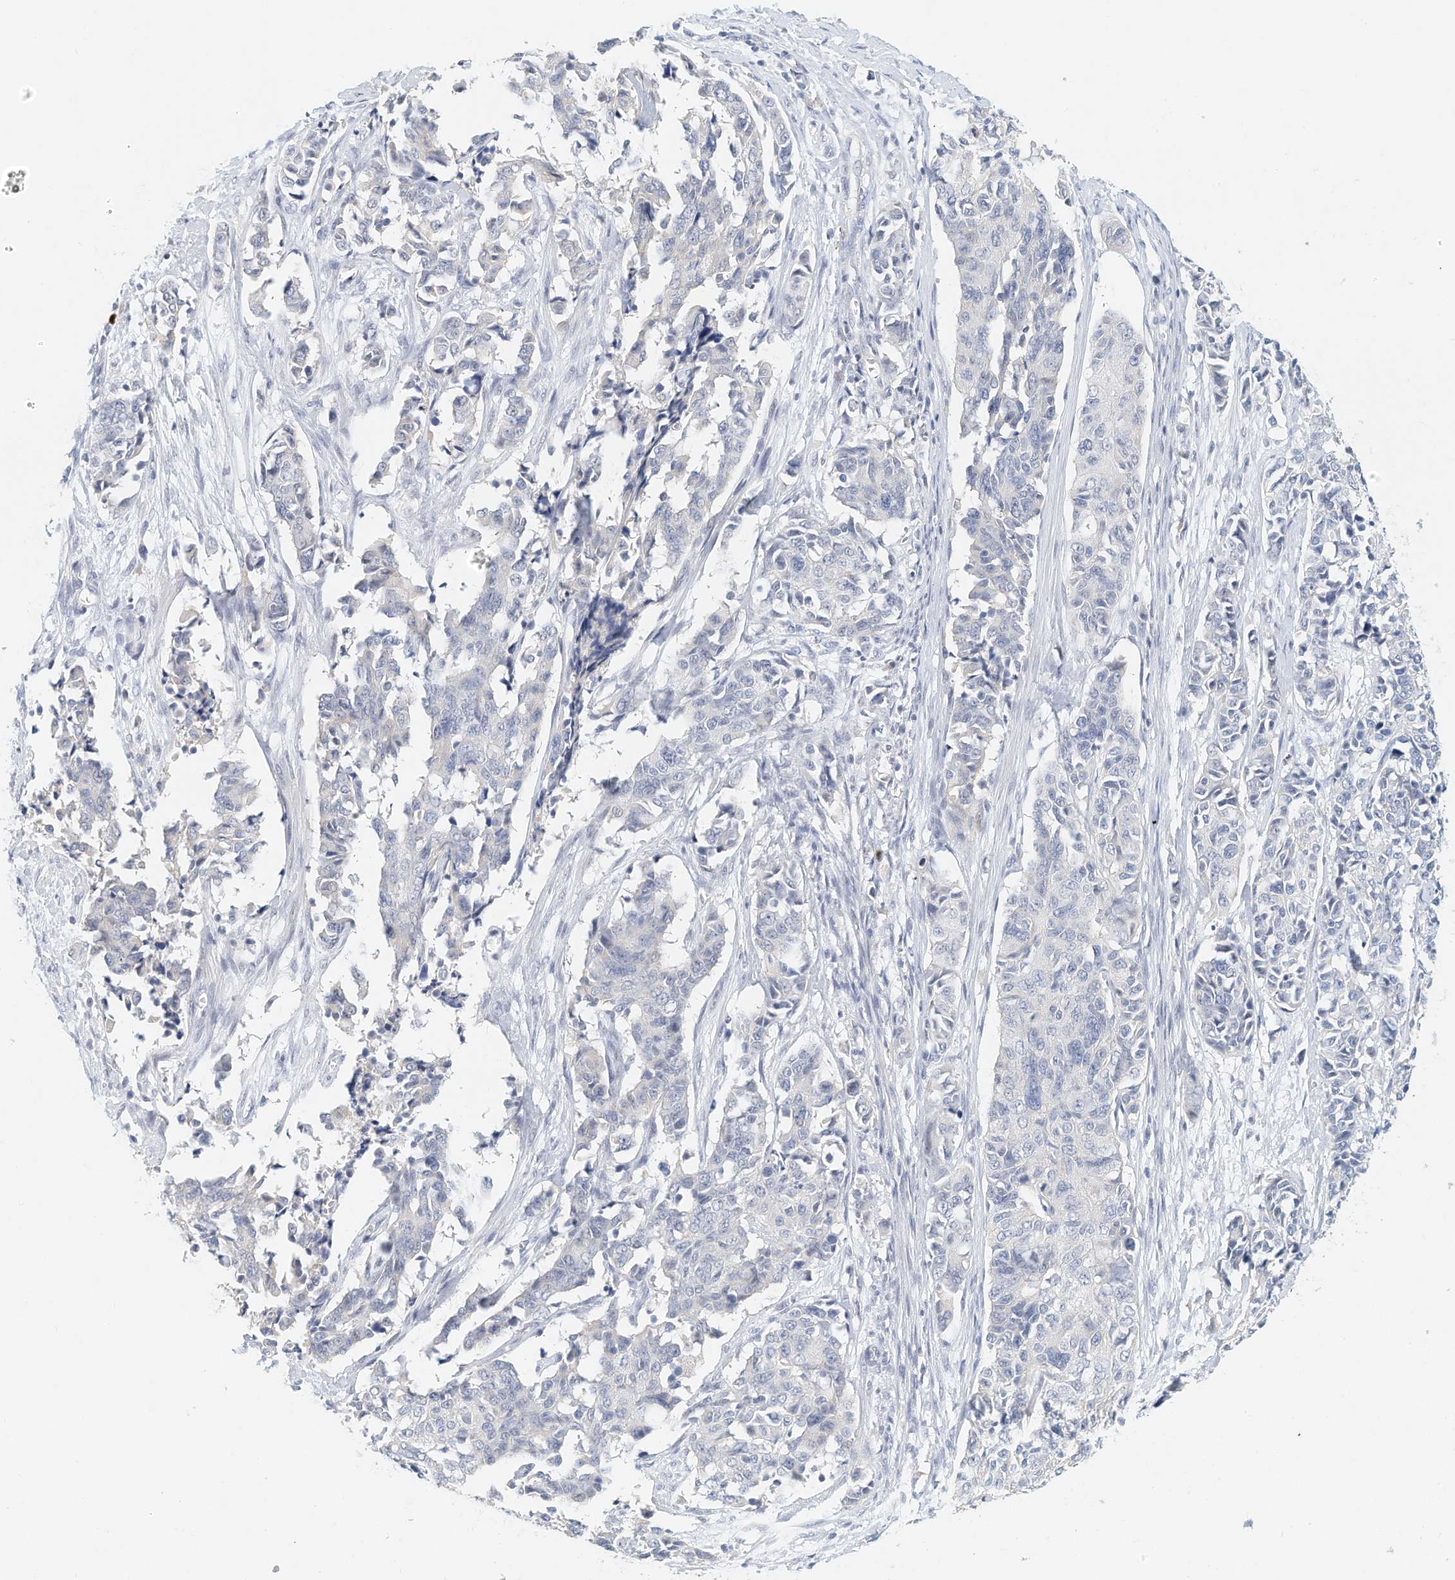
{"staining": {"intensity": "negative", "quantity": "none", "location": "none"}, "tissue": "cervical cancer", "cell_type": "Tumor cells", "image_type": "cancer", "snomed": [{"axis": "morphology", "description": "Normal tissue, NOS"}, {"axis": "morphology", "description": "Squamous cell carcinoma, NOS"}, {"axis": "topography", "description": "Cervix"}], "caption": "Image shows no significant protein expression in tumor cells of cervical cancer.", "gene": "MICAL1", "patient": {"sex": "female", "age": 35}}